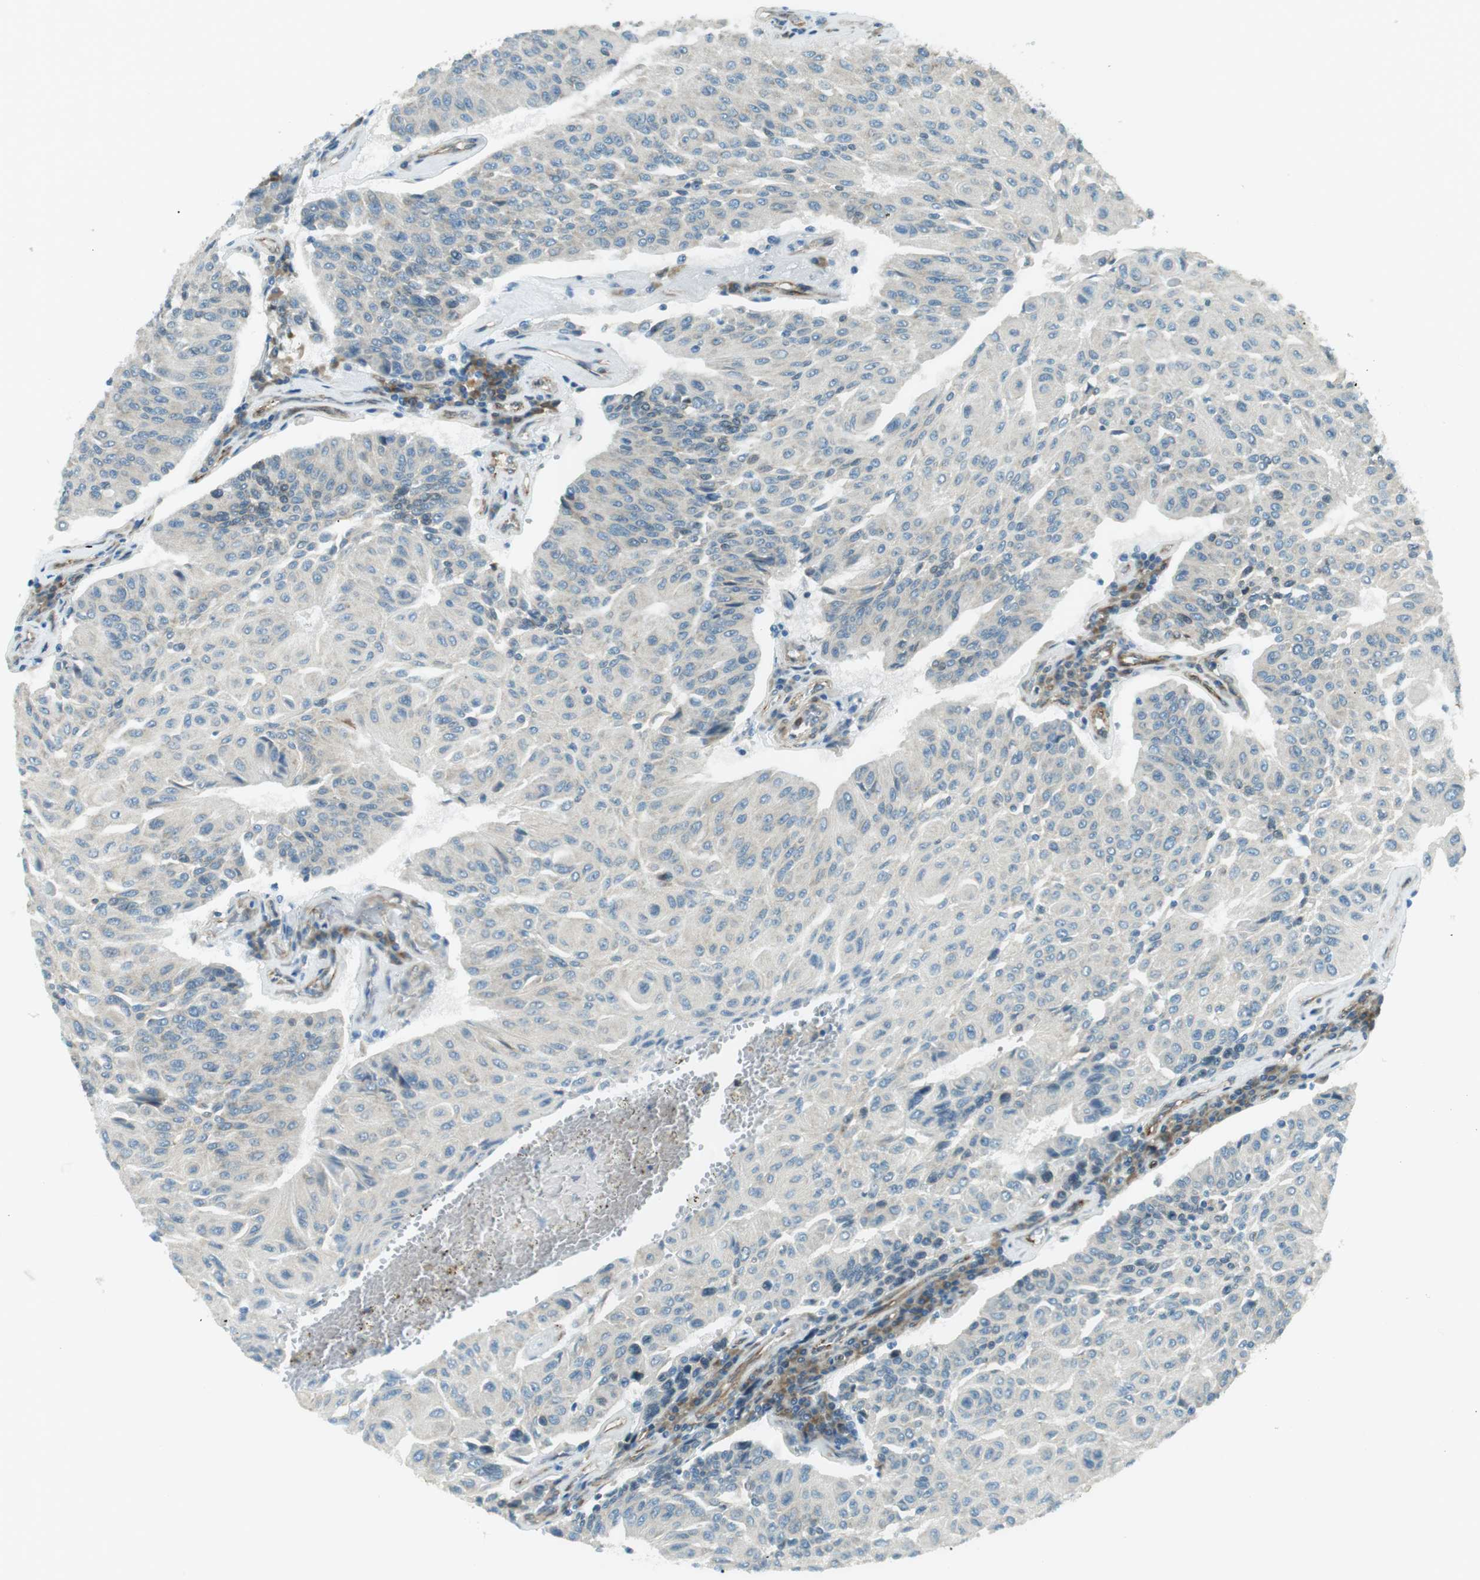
{"staining": {"intensity": "negative", "quantity": "none", "location": "none"}, "tissue": "urothelial cancer", "cell_type": "Tumor cells", "image_type": "cancer", "snomed": [{"axis": "morphology", "description": "Urothelial carcinoma, High grade"}, {"axis": "topography", "description": "Urinary bladder"}], "caption": "Human urothelial carcinoma (high-grade) stained for a protein using immunohistochemistry displays no expression in tumor cells.", "gene": "ODR4", "patient": {"sex": "male", "age": 66}}